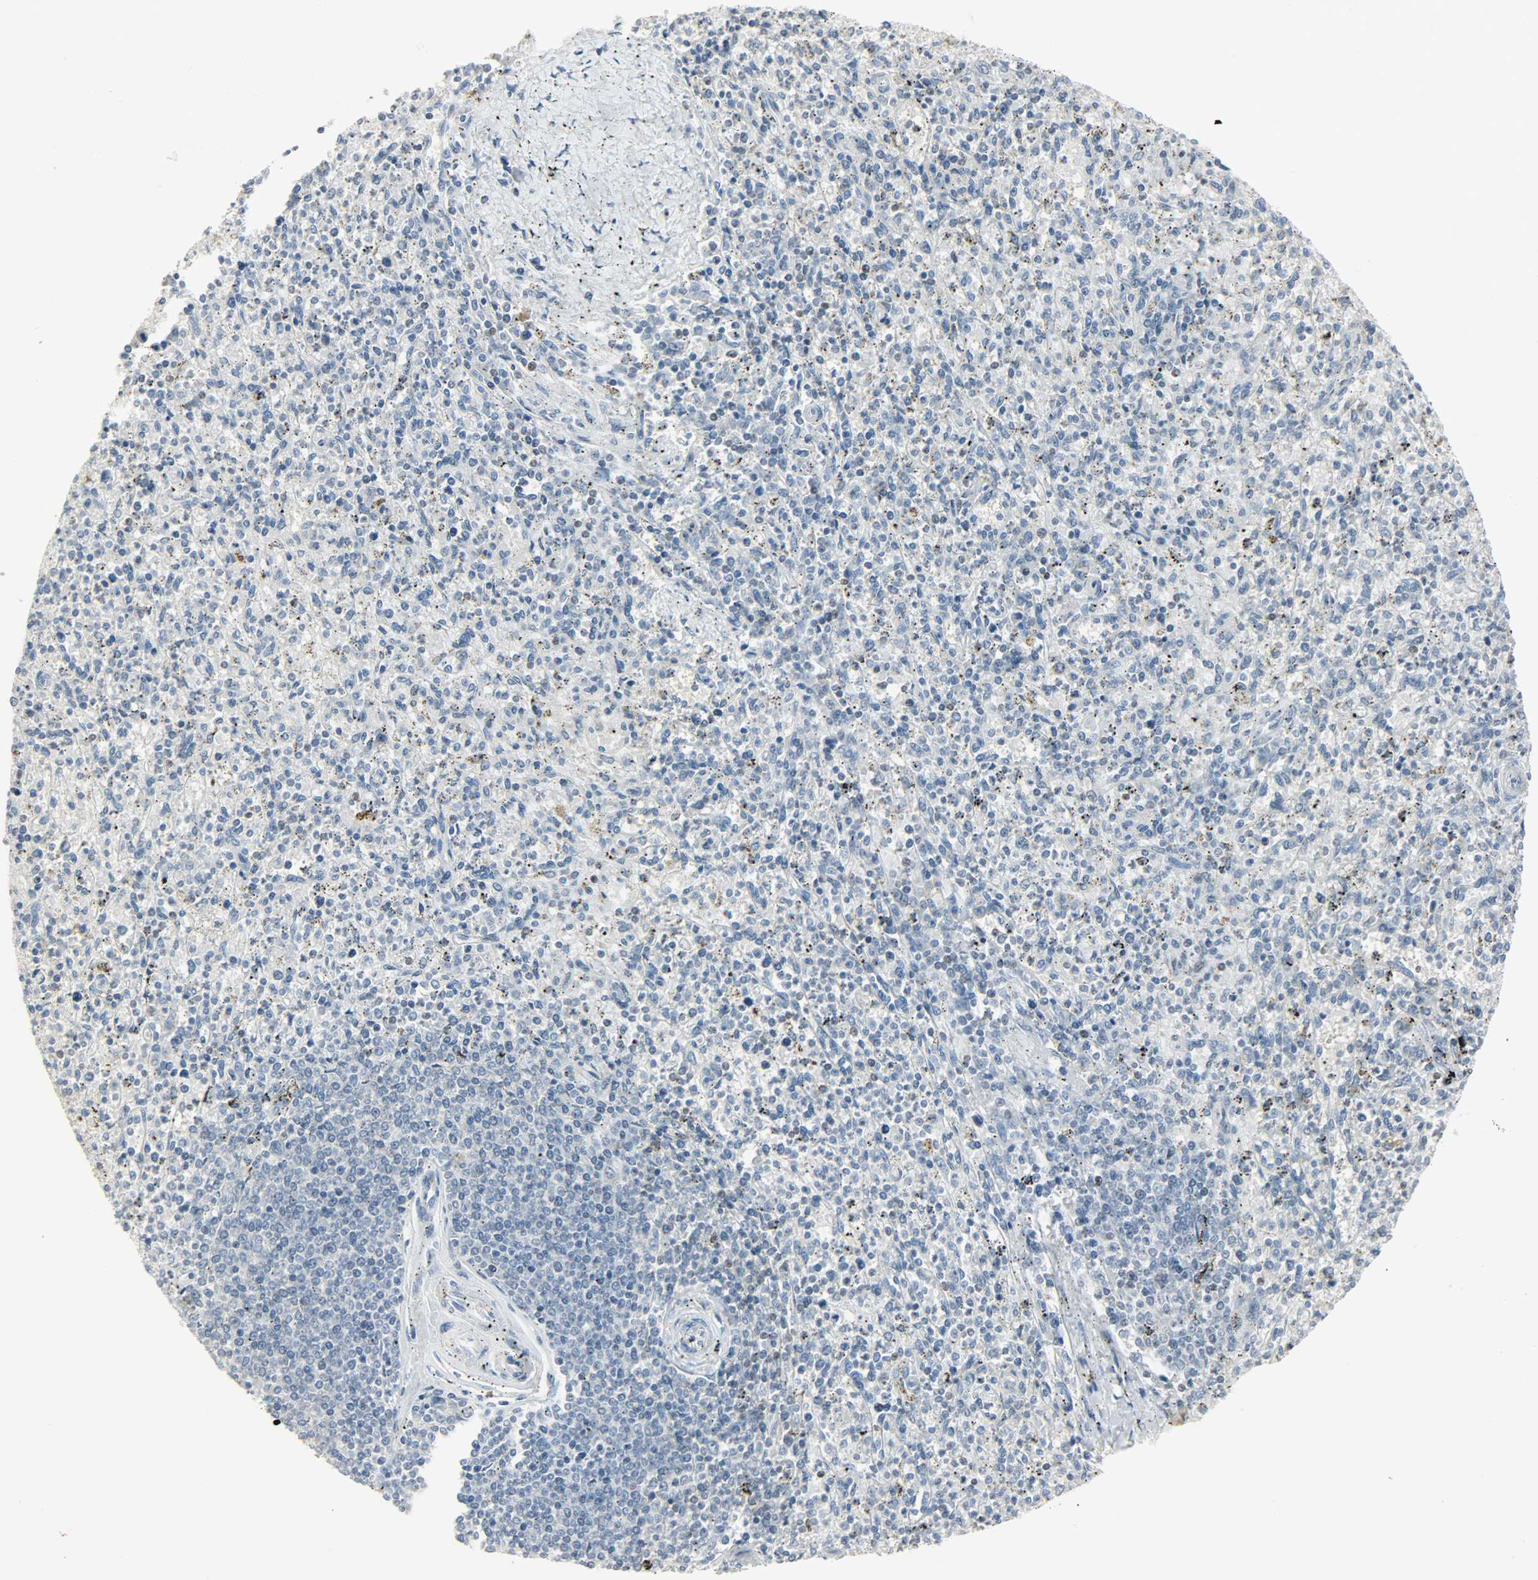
{"staining": {"intensity": "weak", "quantity": "25%-75%", "location": "cytoplasmic/membranous,nuclear"}, "tissue": "spleen", "cell_type": "Cells in red pulp", "image_type": "normal", "snomed": [{"axis": "morphology", "description": "Normal tissue, NOS"}, {"axis": "topography", "description": "Spleen"}], "caption": "Immunohistochemical staining of unremarkable spleen exhibits 25%-75% levels of weak cytoplasmic/membranous,nuclear protein positivity in about 25%-75% of cells in red pulp.", "gene": "CAMK4", "patient": {"sex": "male", "age": 72}}